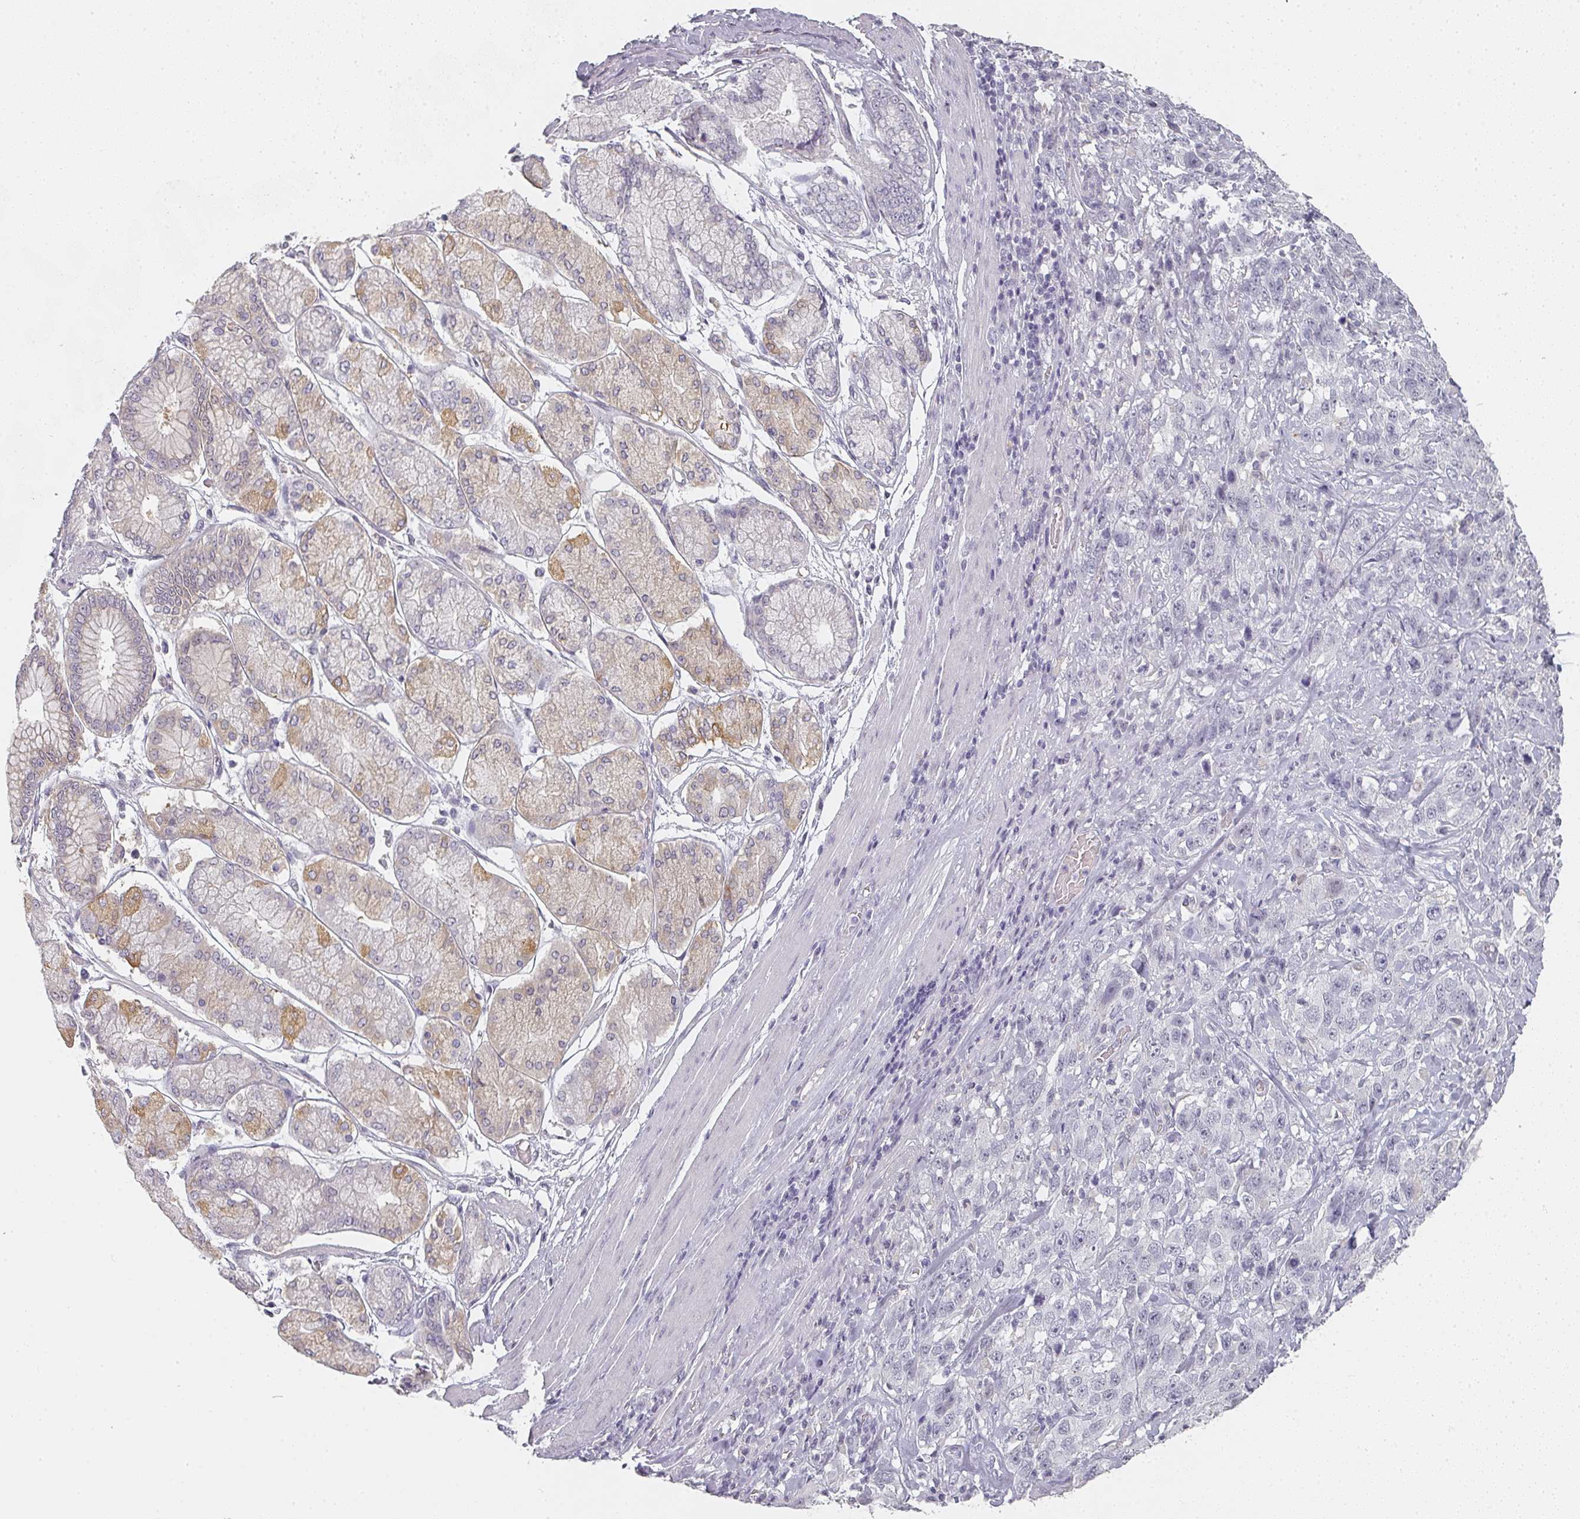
{"staining": {"intensity": "negative", "quantity": "none", "location": "none"}, "tissue": "stomach cancer", "cell_type": "Tumor cells", "image_type": "cancer", "snomed": [{"axis": "morphology", "description": "Normal tissue, NOS"}, {"axis": "morphology", "description": "Adenocarcinoma, NOS"}, {"axis": "topography", "description": "Lymph node"}, {"axis": "topography", "description": "Stomach"}], "caption": "The micrograph reveals no significant staining in tumor cells of stomach cancer (adenocarcinoma).", "gene": "SHISA2", "patient": {"sex": "male", "age": 48}}